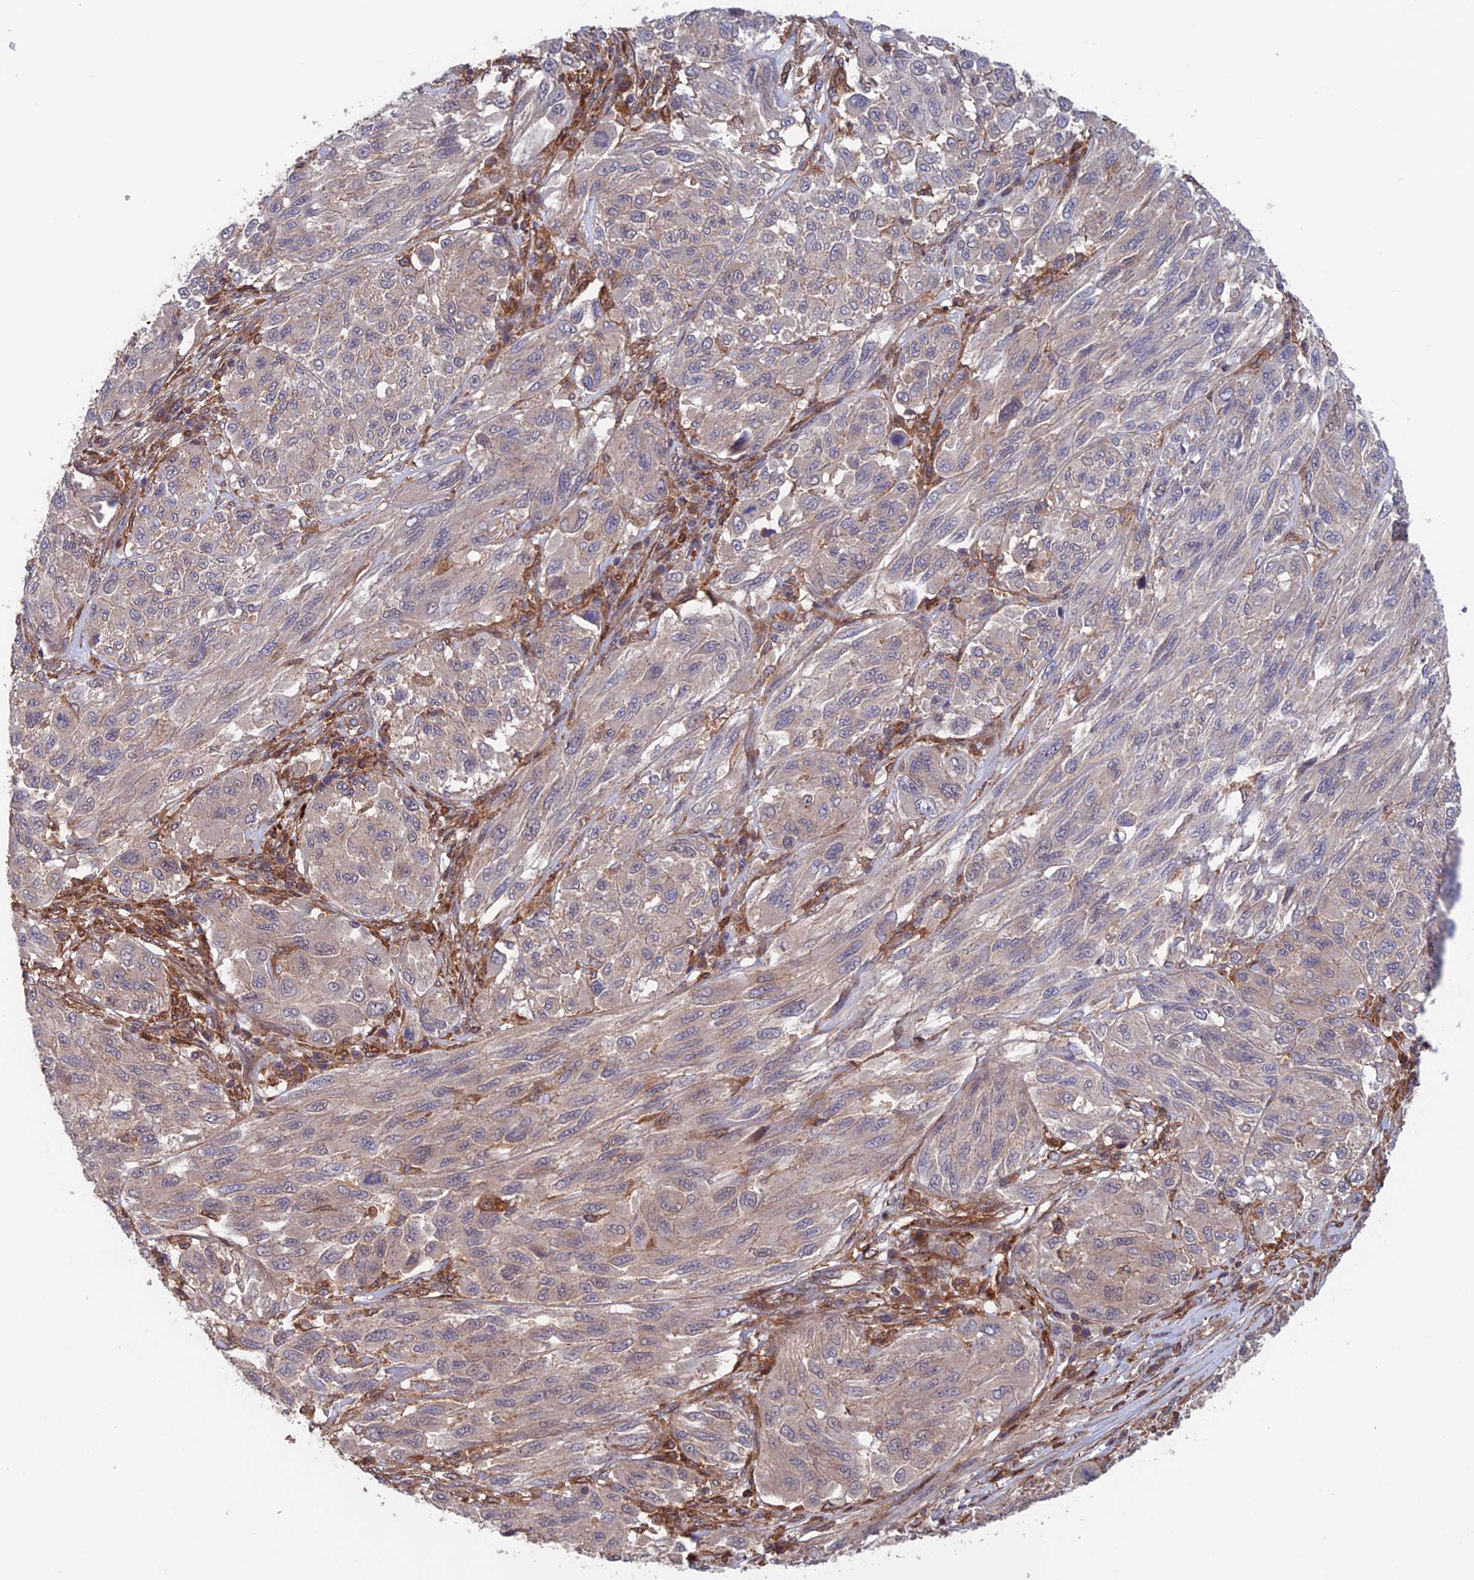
{"staining": {"intensity": "negative", "quantity": "none", "location": "none"}, "tissue": "melanoma", "cell_type": "Tumor cells", "image_type": "cancer", "snomed": [{"axis": "morphology", "description": "Malignant melanoma, NOS"}, {"axis": "topography", "description": "Skin"}], "caption": "This photomicrograph is of melanoma stained with IHC to label a protein in brown with the nuclei are counter-stained blue. There is no positivity in tumor cells. (Immunohistochemistry, brightfield microscopy, high magnification).", "gene": "NUDT16L1", "patient": {"sex": "female", "age": 91}}